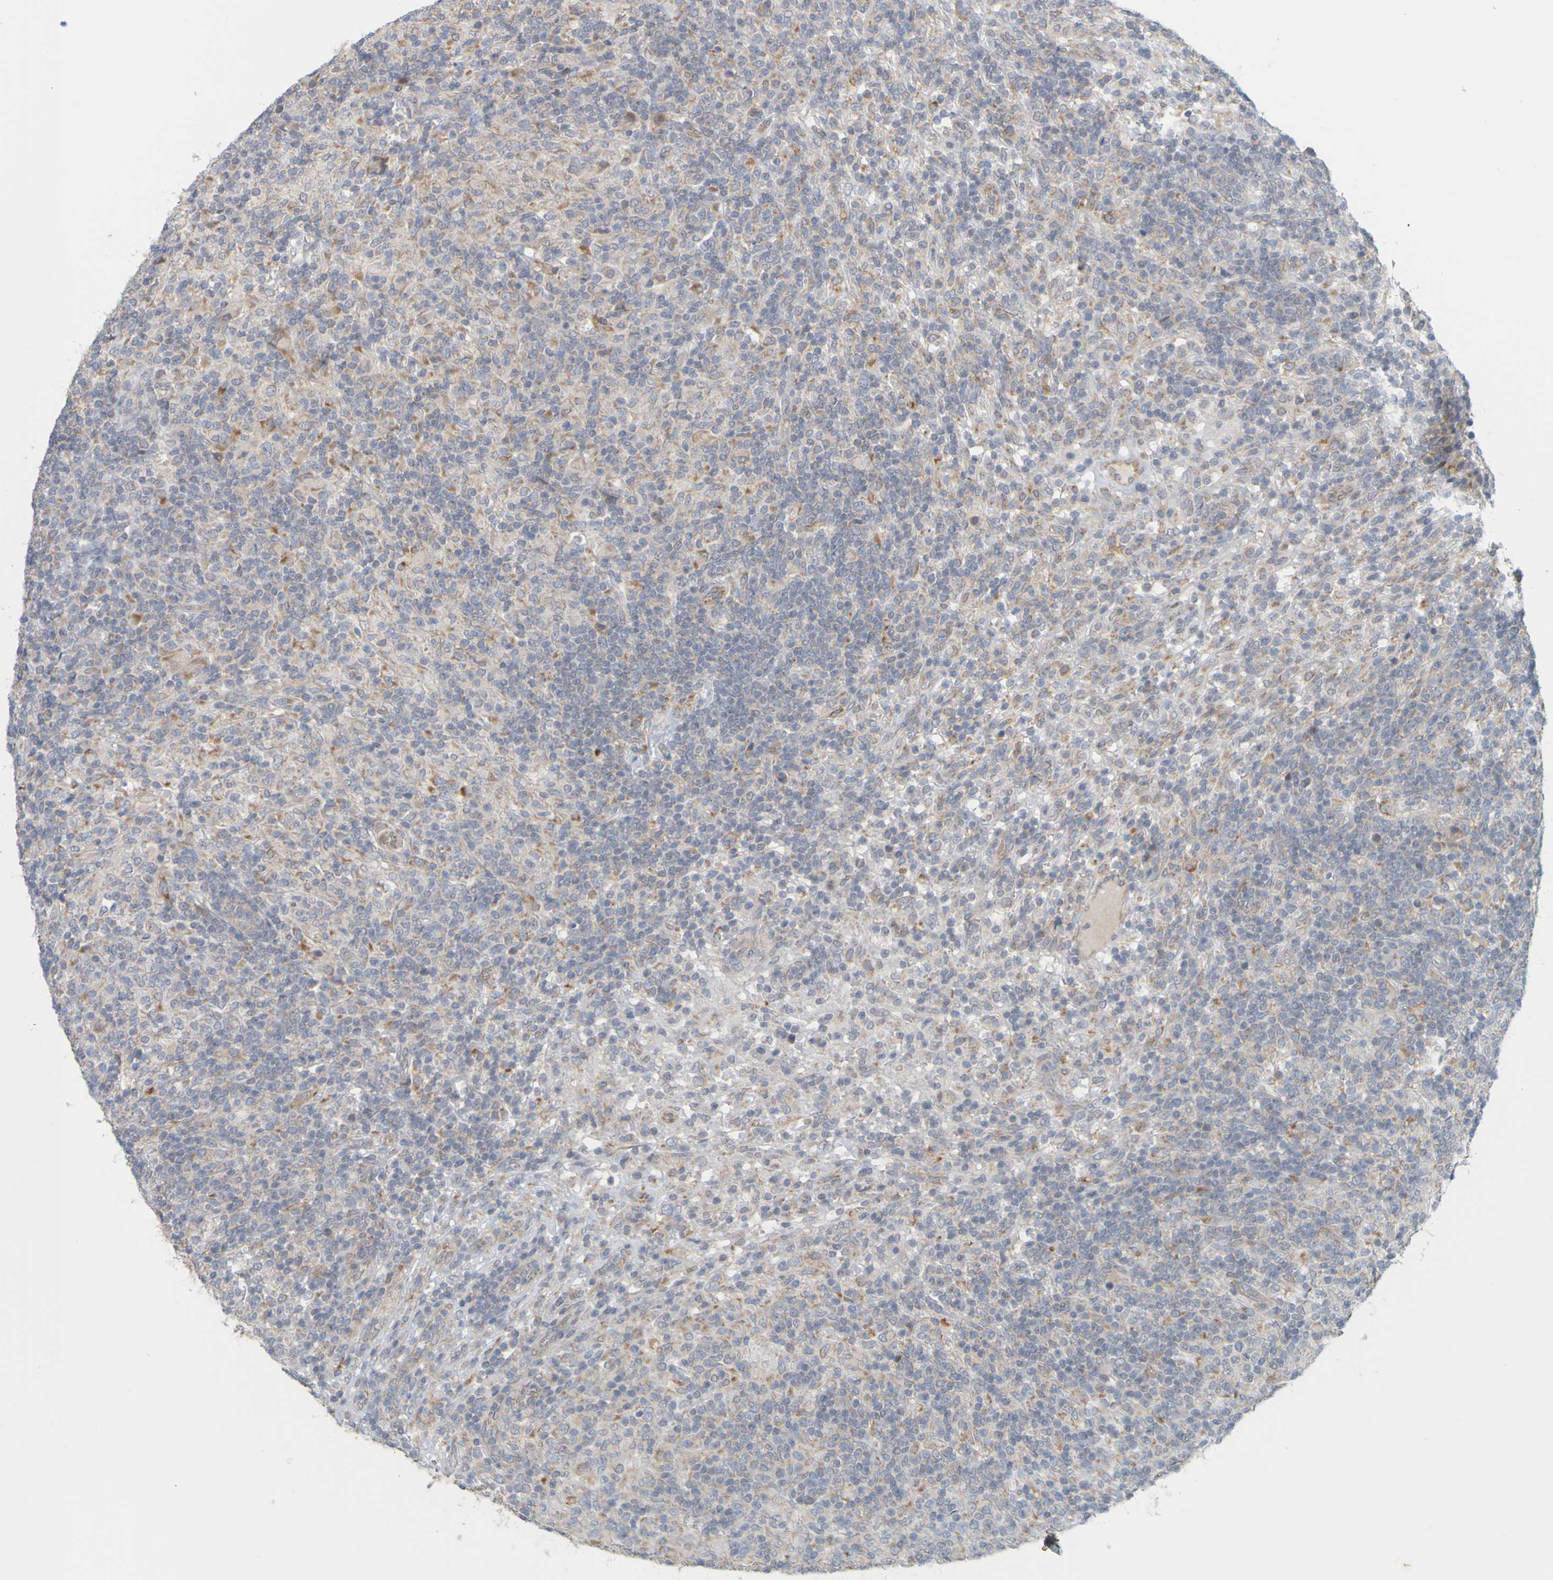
{"staining": {"intensity": "moderate", "quantity": "25%-75%", "location": "cytoplasmic/membranous"}, "tissue": "lymphoma", "cell_type": "Tumor cells", "image_type": "cancer", "snomed": [{"axis": "morphology", "description": "Hodgkin's disease, NOS"}, {"axis": "topography", "description": "Lymph node"}], "caption": "Hodgkin's disease tissue exhibits moderate cytoplasmic/membranous expression in approximately 25%-75% of tumor cells, visualized by immunohistochemistry. (IHC, brightfield microscopy, high magnification).", "gene": "MOGS", "patient": {"sex": "male", "age": 70}}